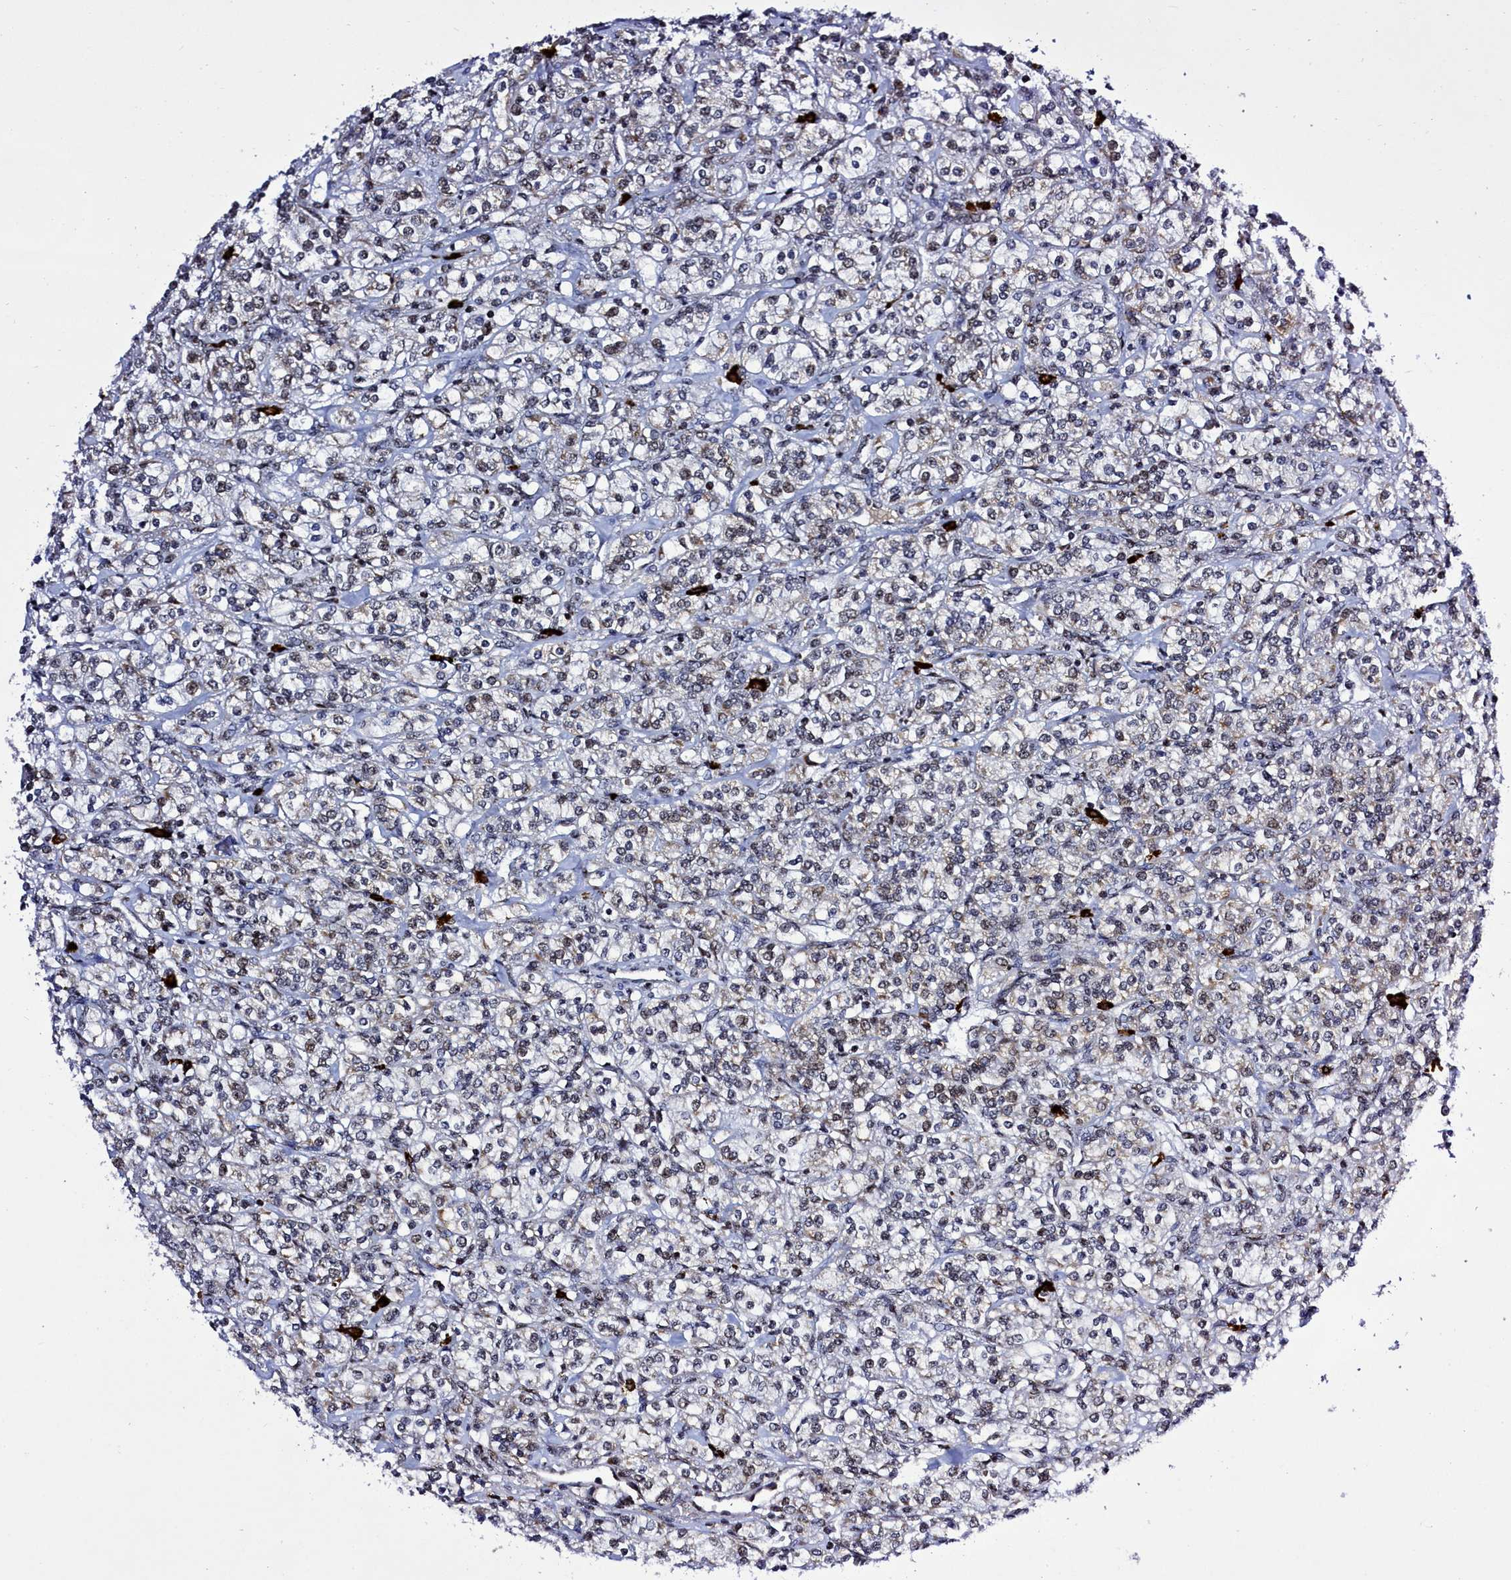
{"staining": {"intensity": "weak", "quantity": "25%-75%", "location": "cytoplasmic/membranous,nuclear"}, "tissue": "renal cancer", "cell_type": "Tumor cells", "image_type": "cancer", "snomed": [{"axis": "morphology", "description": "Adenocarcinoma, NOS"}, {"axis": "topography", "description": "Kidney"}], "caption": "High-magnification brightfield microscopy of renal adenocarcinoma stained with DAB (3,3'-diaminobenzidine) (brown) and counterstained with hematoxylin (blue). tumor cells exhibit weak cytoplasmic/membranous and nuclear positivity is identified in approximately25%-75% of cells. (Brightfield microscopy of DAB IHC at high magnification).", "gene": "POM121L2", "patient": {"sex": "male", "age": 77}}